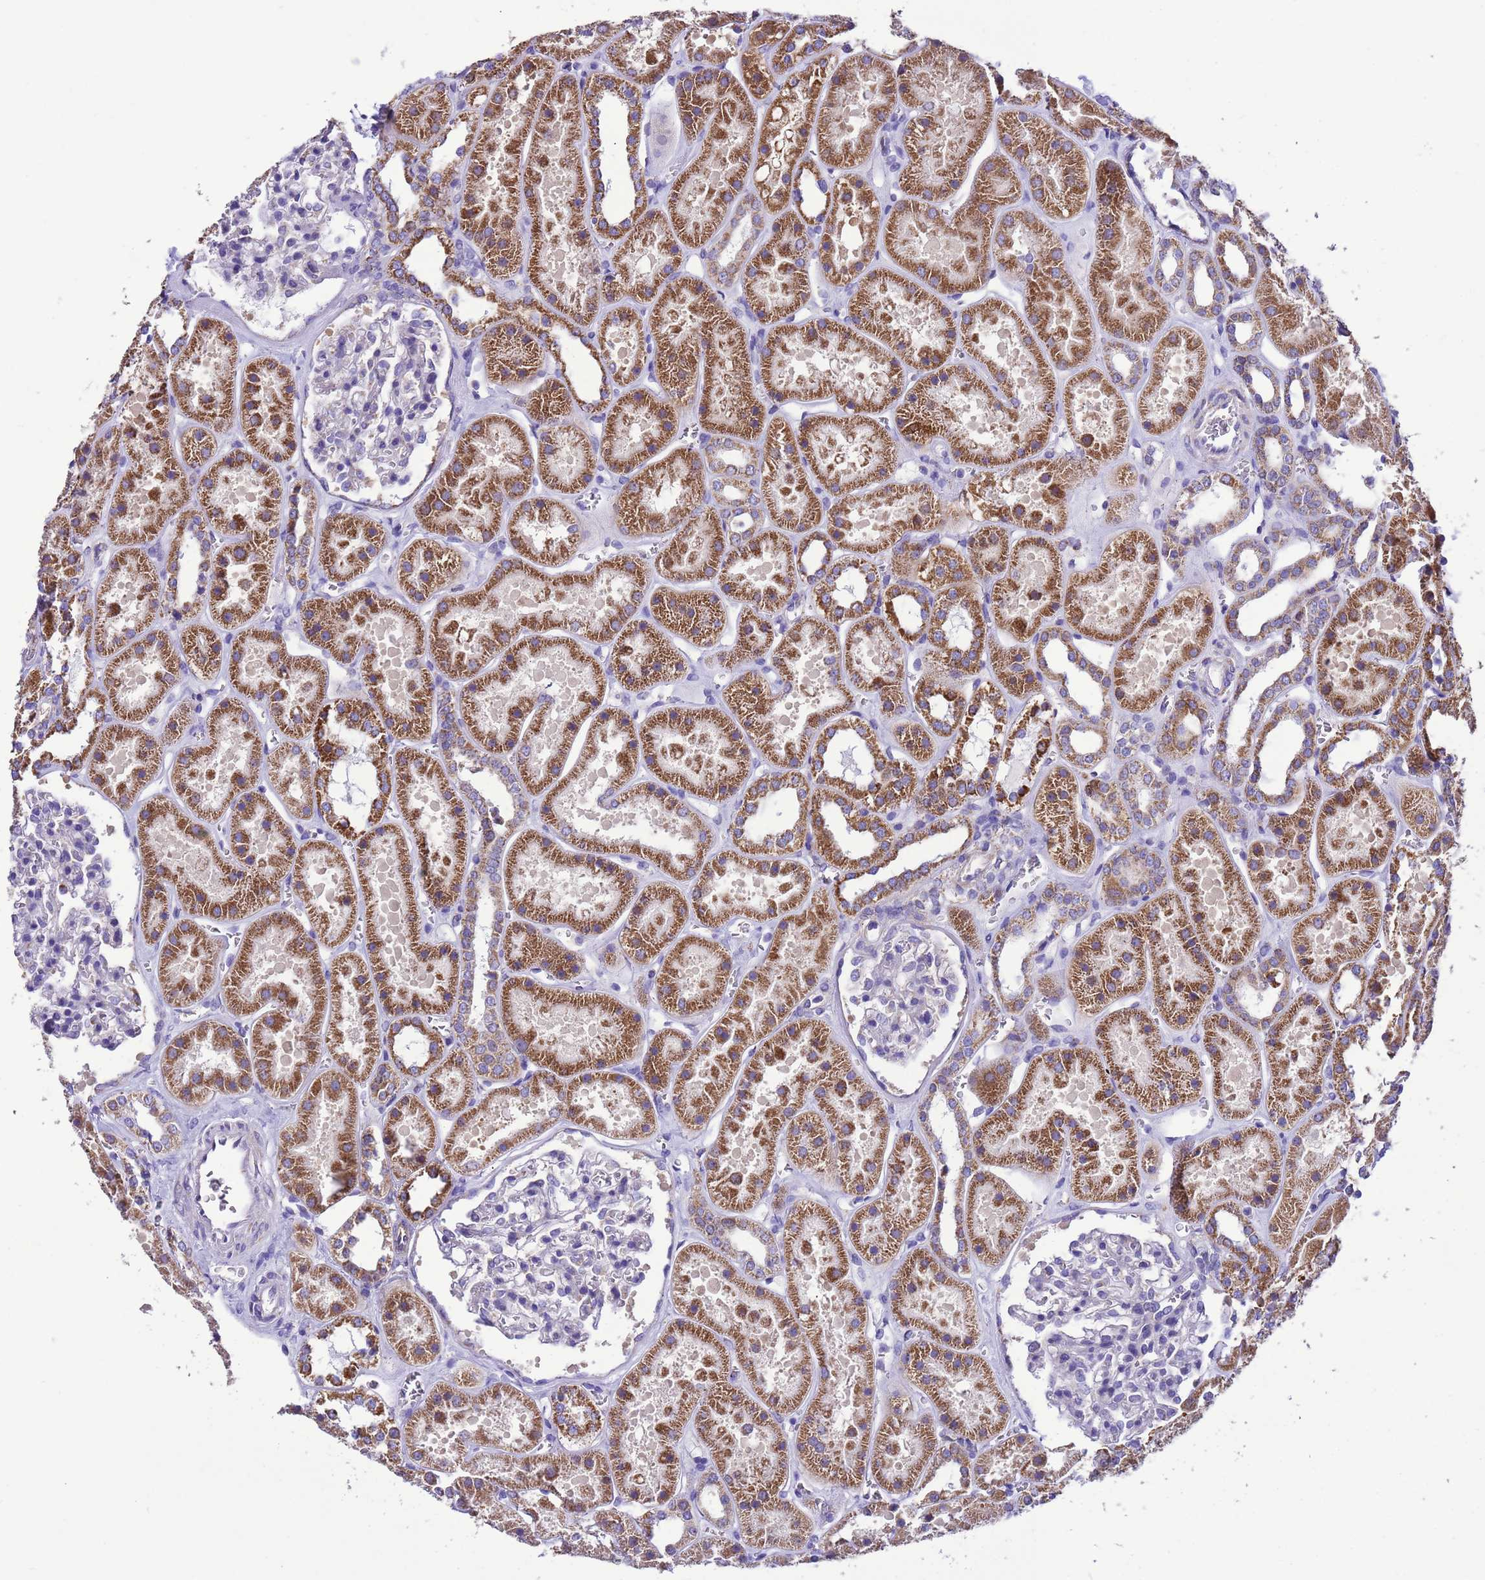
{"staining": {"intensity": "negative", "quantity": "none", "location": "none"}, "tissue": "kidney", "cell_type": "Cells in glomeruli", "image_type": "normal", "snomed": [{"axis": "morphology", "description": "Normal tissue, NOS"}, {"axis": "topography", "description": "Kidney"}], "caption": "Human kidney stained for a protein using immunohistochemistry (IHC) exhibits no staining in cells in glomeruli.", "gene": "CCDC191", "patient": {"sex": "female", "age": 41}}